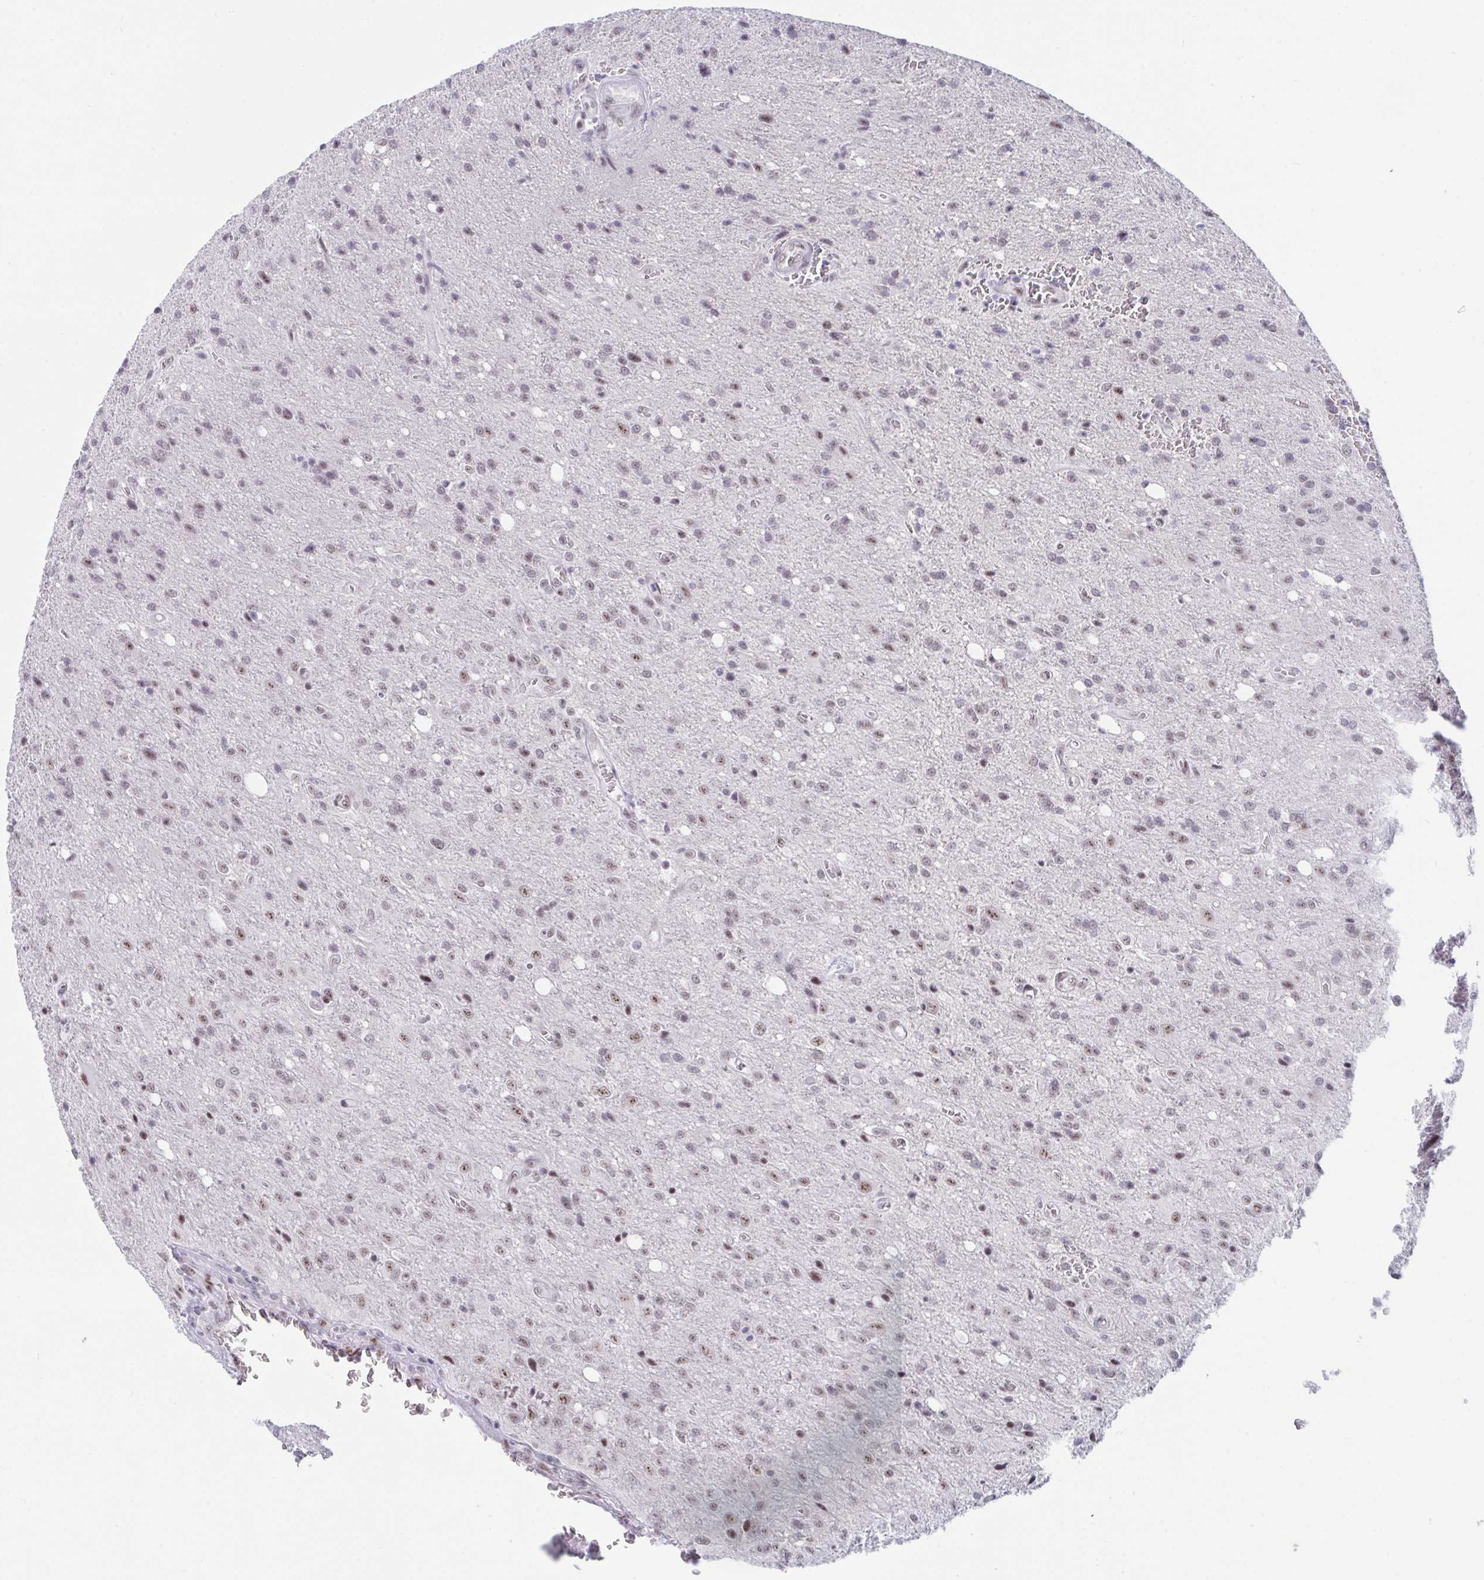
{"staining": {"intensity": "weak", "quantity": "25%-75%", "location": "nuclear"}, "tissue": "glioma", "cell_type": "Tumor cells", "image_type": "cancer", "snomed": [{"axis": "morphology", "description": "Glioma, malignant, Low grade"}, {"axis": "topography", "description": "Brain"}], "caption": "Tumor cells display weak nuclear positivity in about 25%-75% of cells in glioma.", "gene": "PRR14", "patient": {"sex": "male", "age": 66}}